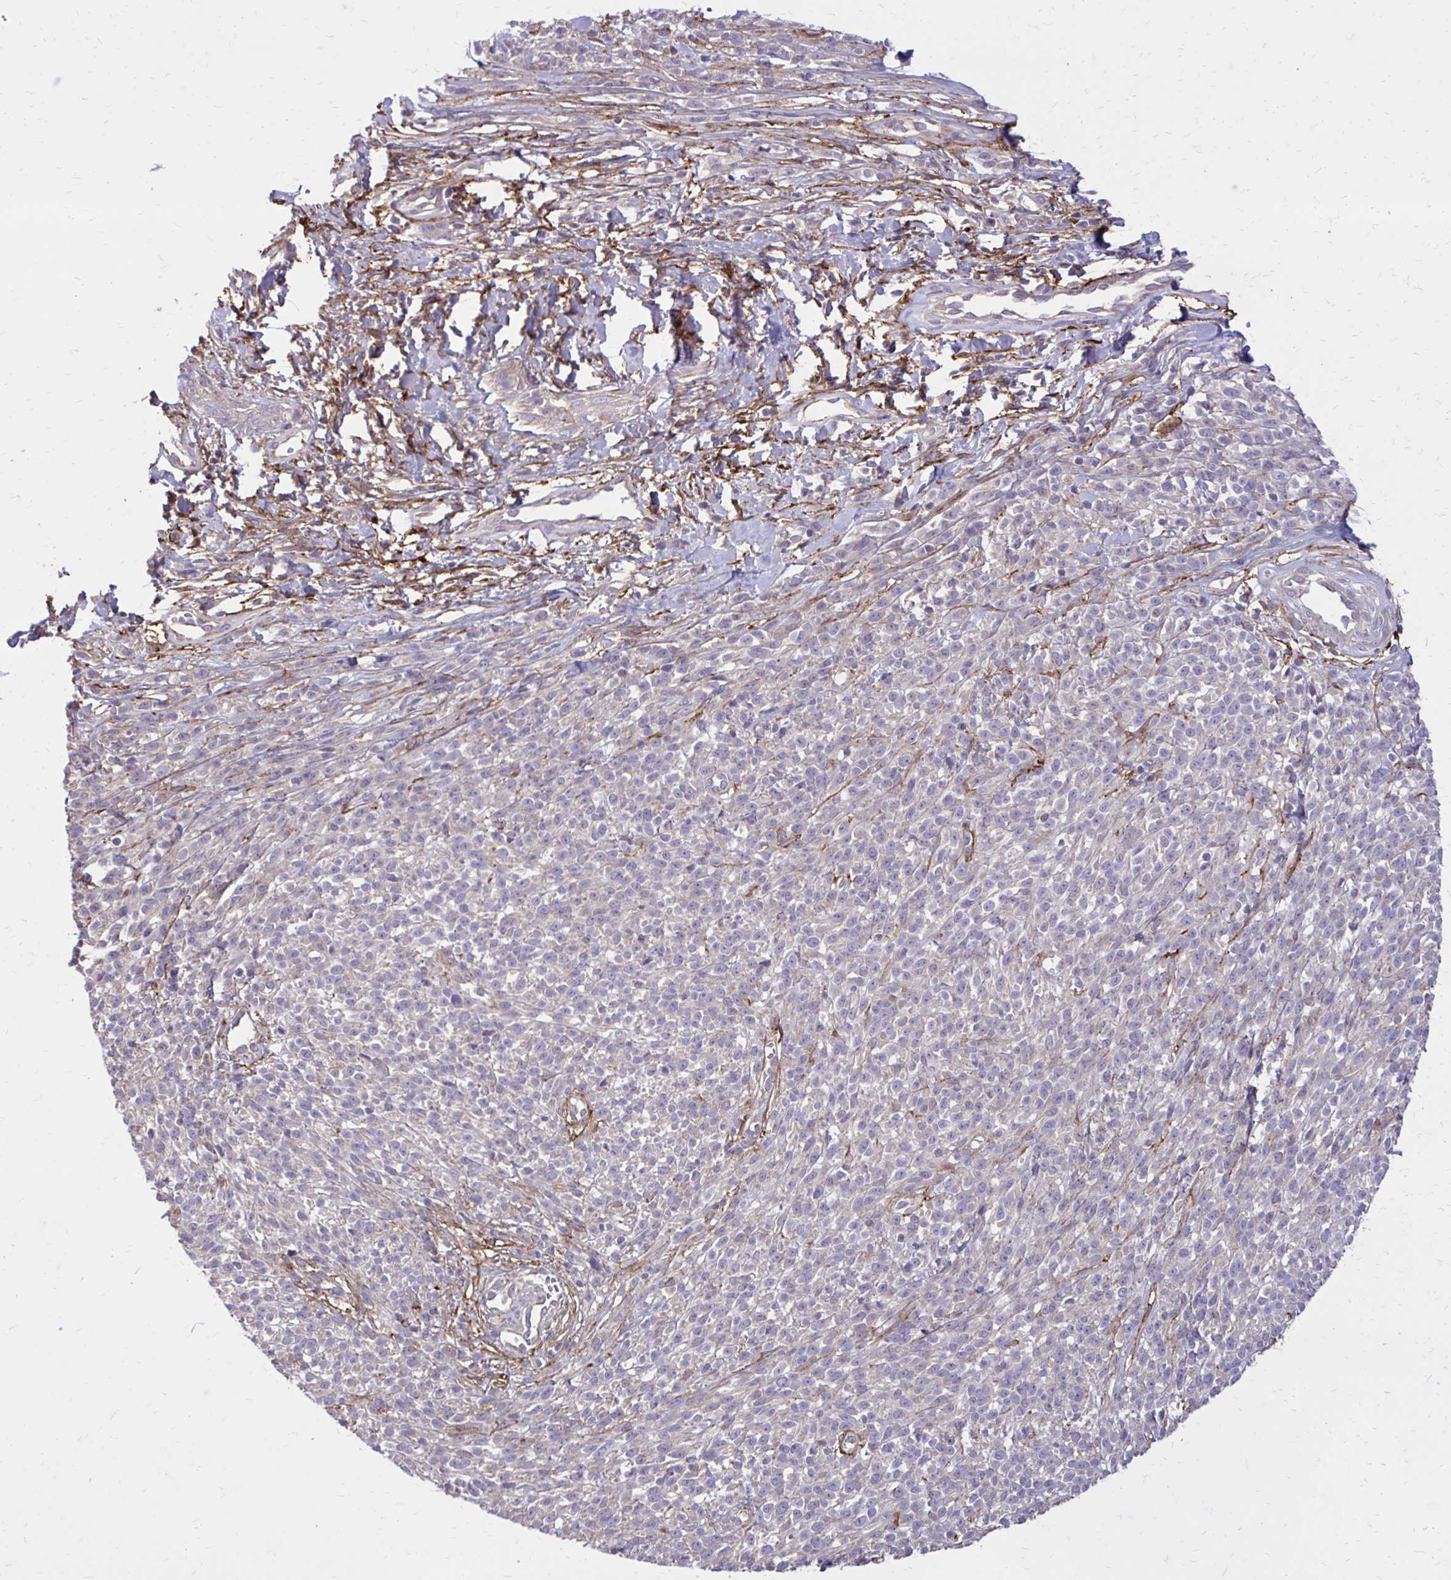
{"staining": {"intensity": "negative", "quantity": "none", "location": "none"}, "tissue": "melanoma", "cell_type": "Tumor cells", "image_type": "cancer", "snomed": [{"axis": "morphology", "description": "Malignant melanoma, NOS"}, {"axis": "topography", "description": "Skin"}, {"axis": "topography", "description": "Skin of trunk"}], "caption": "A histopathology image of human melanoma is negative for staining in tumor cells.", "gene": "FAP", "patient": {"sex": "male", "age": 74}}